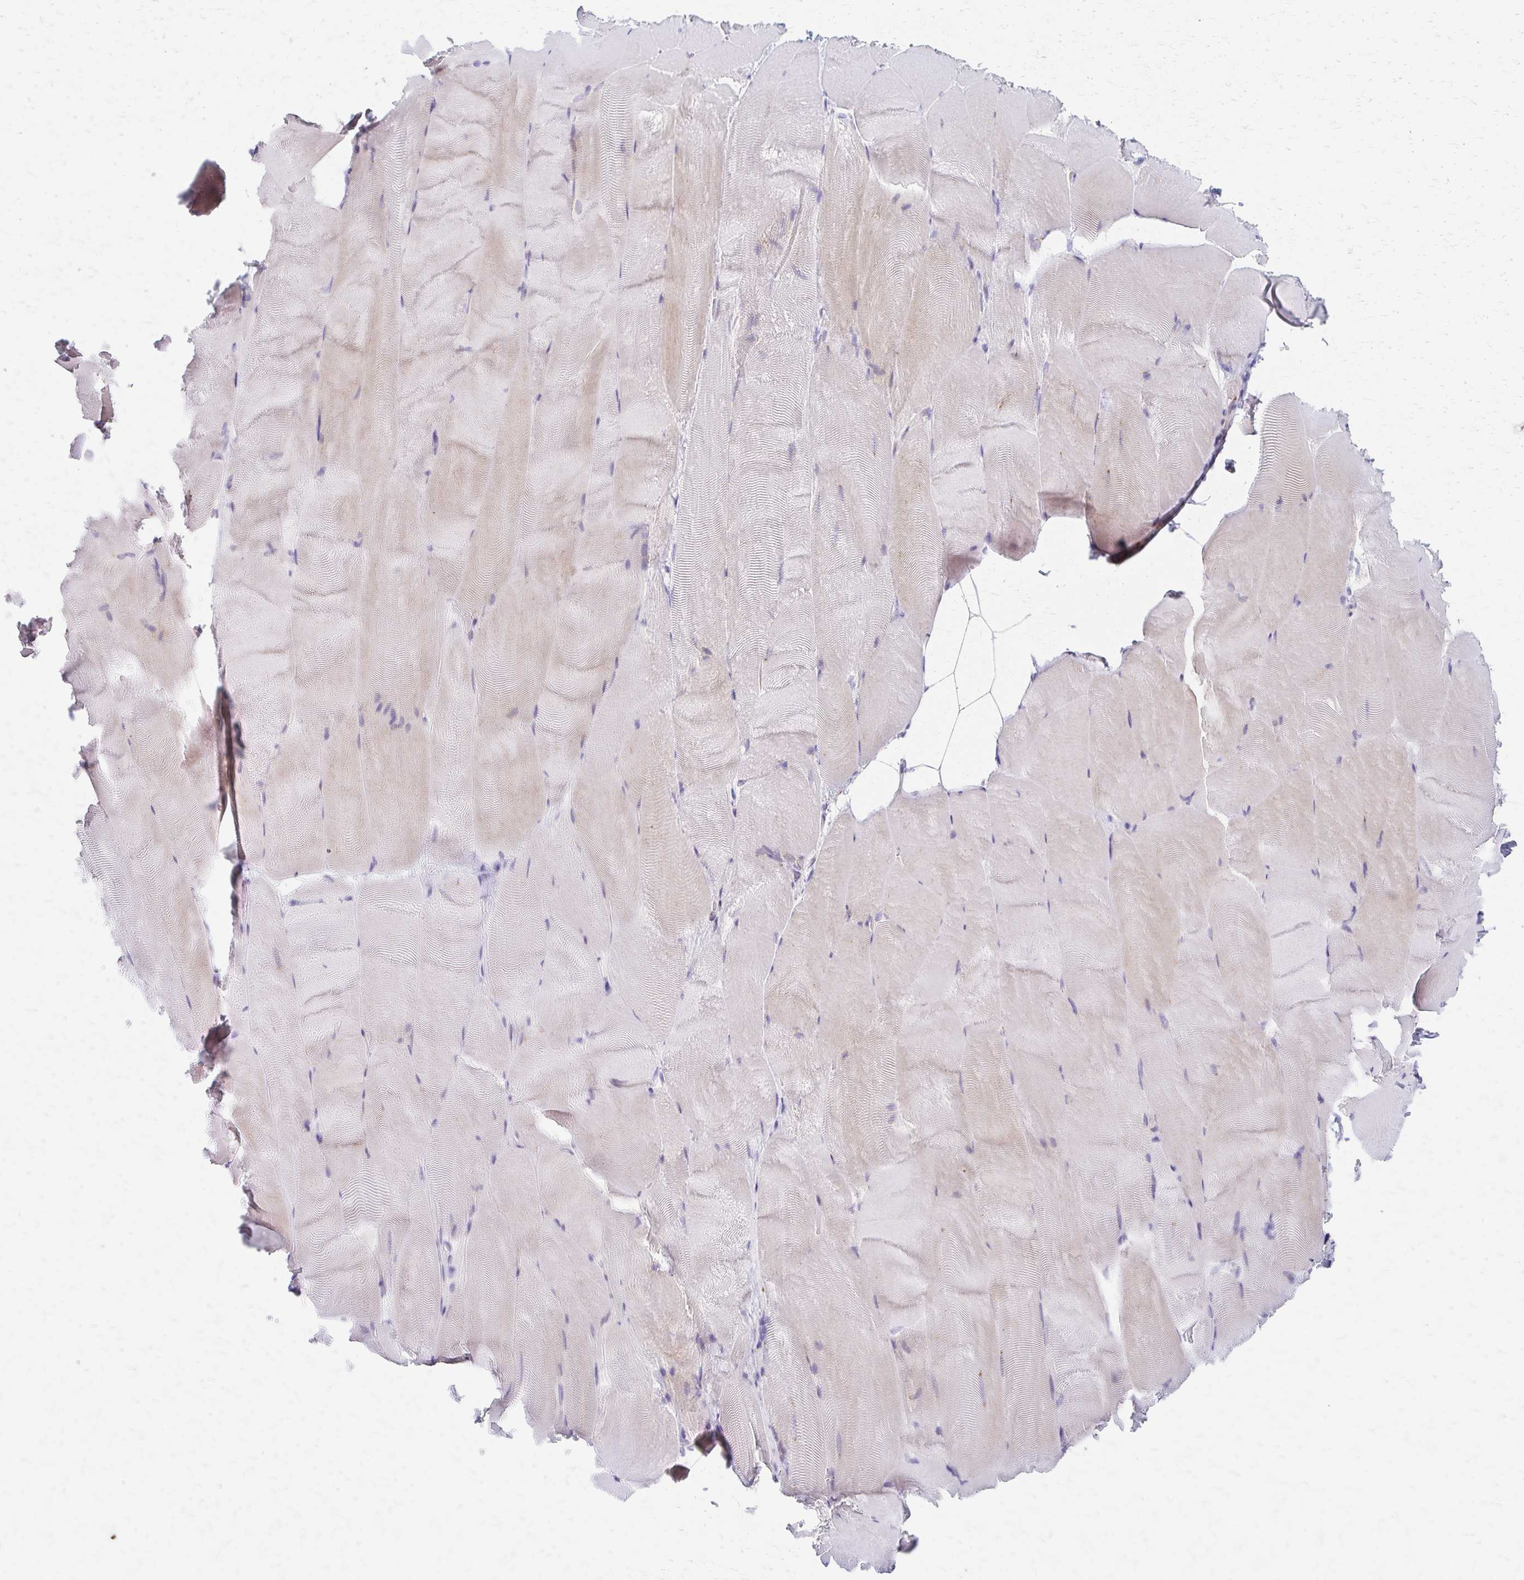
{"staining": {"intensity": "negative", "quantity": "none", "location": "none"}, "tissue": "skeletal muscle", "cell_type": "Myocytes", "image_type": "normal", "snomed": [{"axis": "morphology", "description": "Normal tissue, NOS"}, {"axis": "topography", "description": "Skeletal muscle"}], "caption": "A high-resolution micrograph shows IHC staining of unremarkable skeletal muscle, which displays no significant staining in myocytes.", "gene": "ENSG00000254692", "patient": {"sex": "female", "age": 64}}